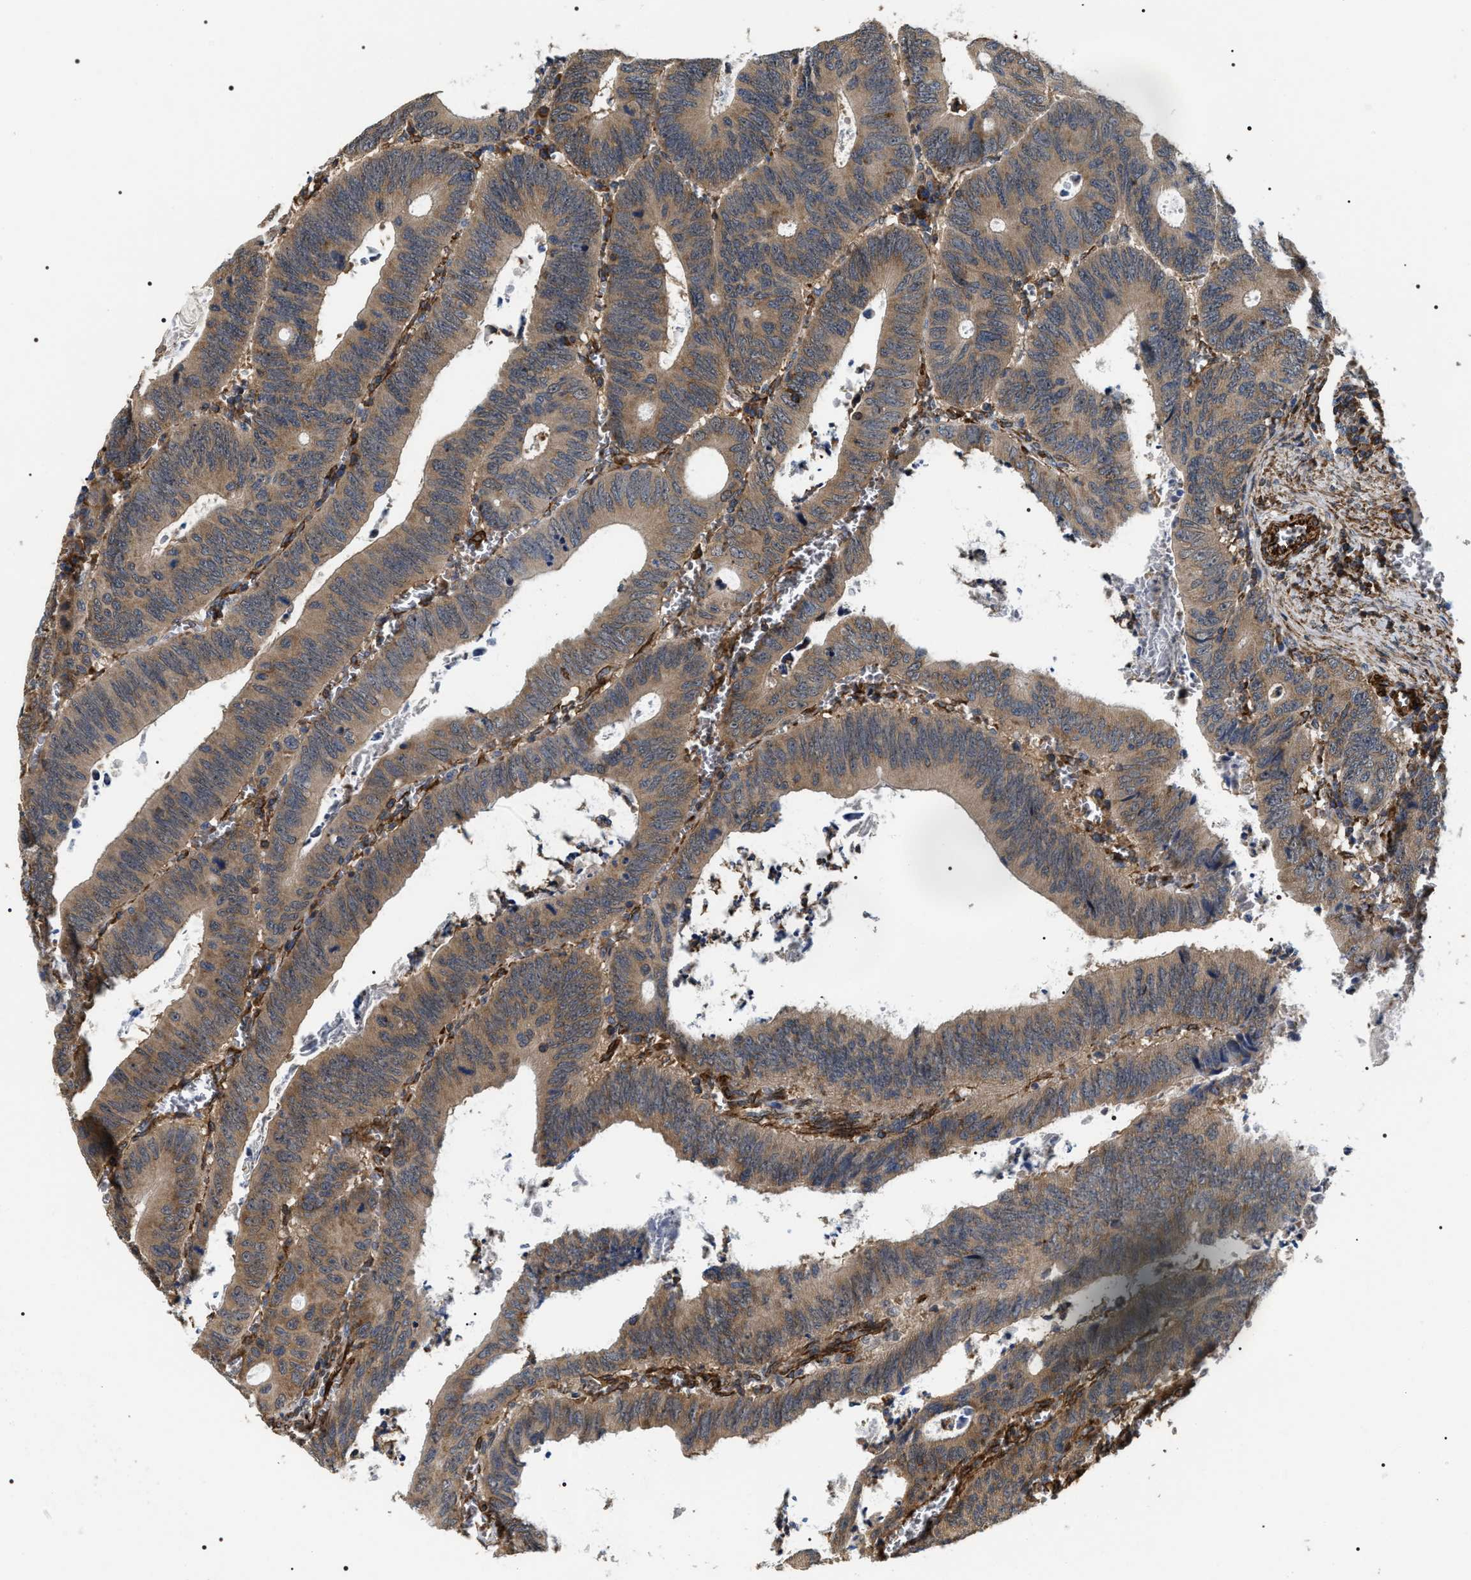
{"staining": {"intensity": "moderate", "quantity": ">75%", "location": "cytoplasmic/membranous"}, "tissue": "colorectal cancer", "cell_type": "Tumor cells", "image_type": "cancer", "snomed": [{"axis": "morphology", "description": "Inflammation, NOS"}, {"axis": "morphology", "description": "Adenocarcinoma, NOS"}, {"axis": "topography", "description": "Colon"}], "caption": "Protein positivity by immunohistochemistry exhibits moderate cytoplasmic/membranous staining in approximately >75% of tumor cells in colorectal cancer. The staining is performed using DAB (3,3'-diaminobenzidine) brown chromogen to label protein expression. The nuclei are counter-stained blue using hematoxylin.", "gene": "ZC3HAV1L", "patient": {"sex": "male", "age": 72}}